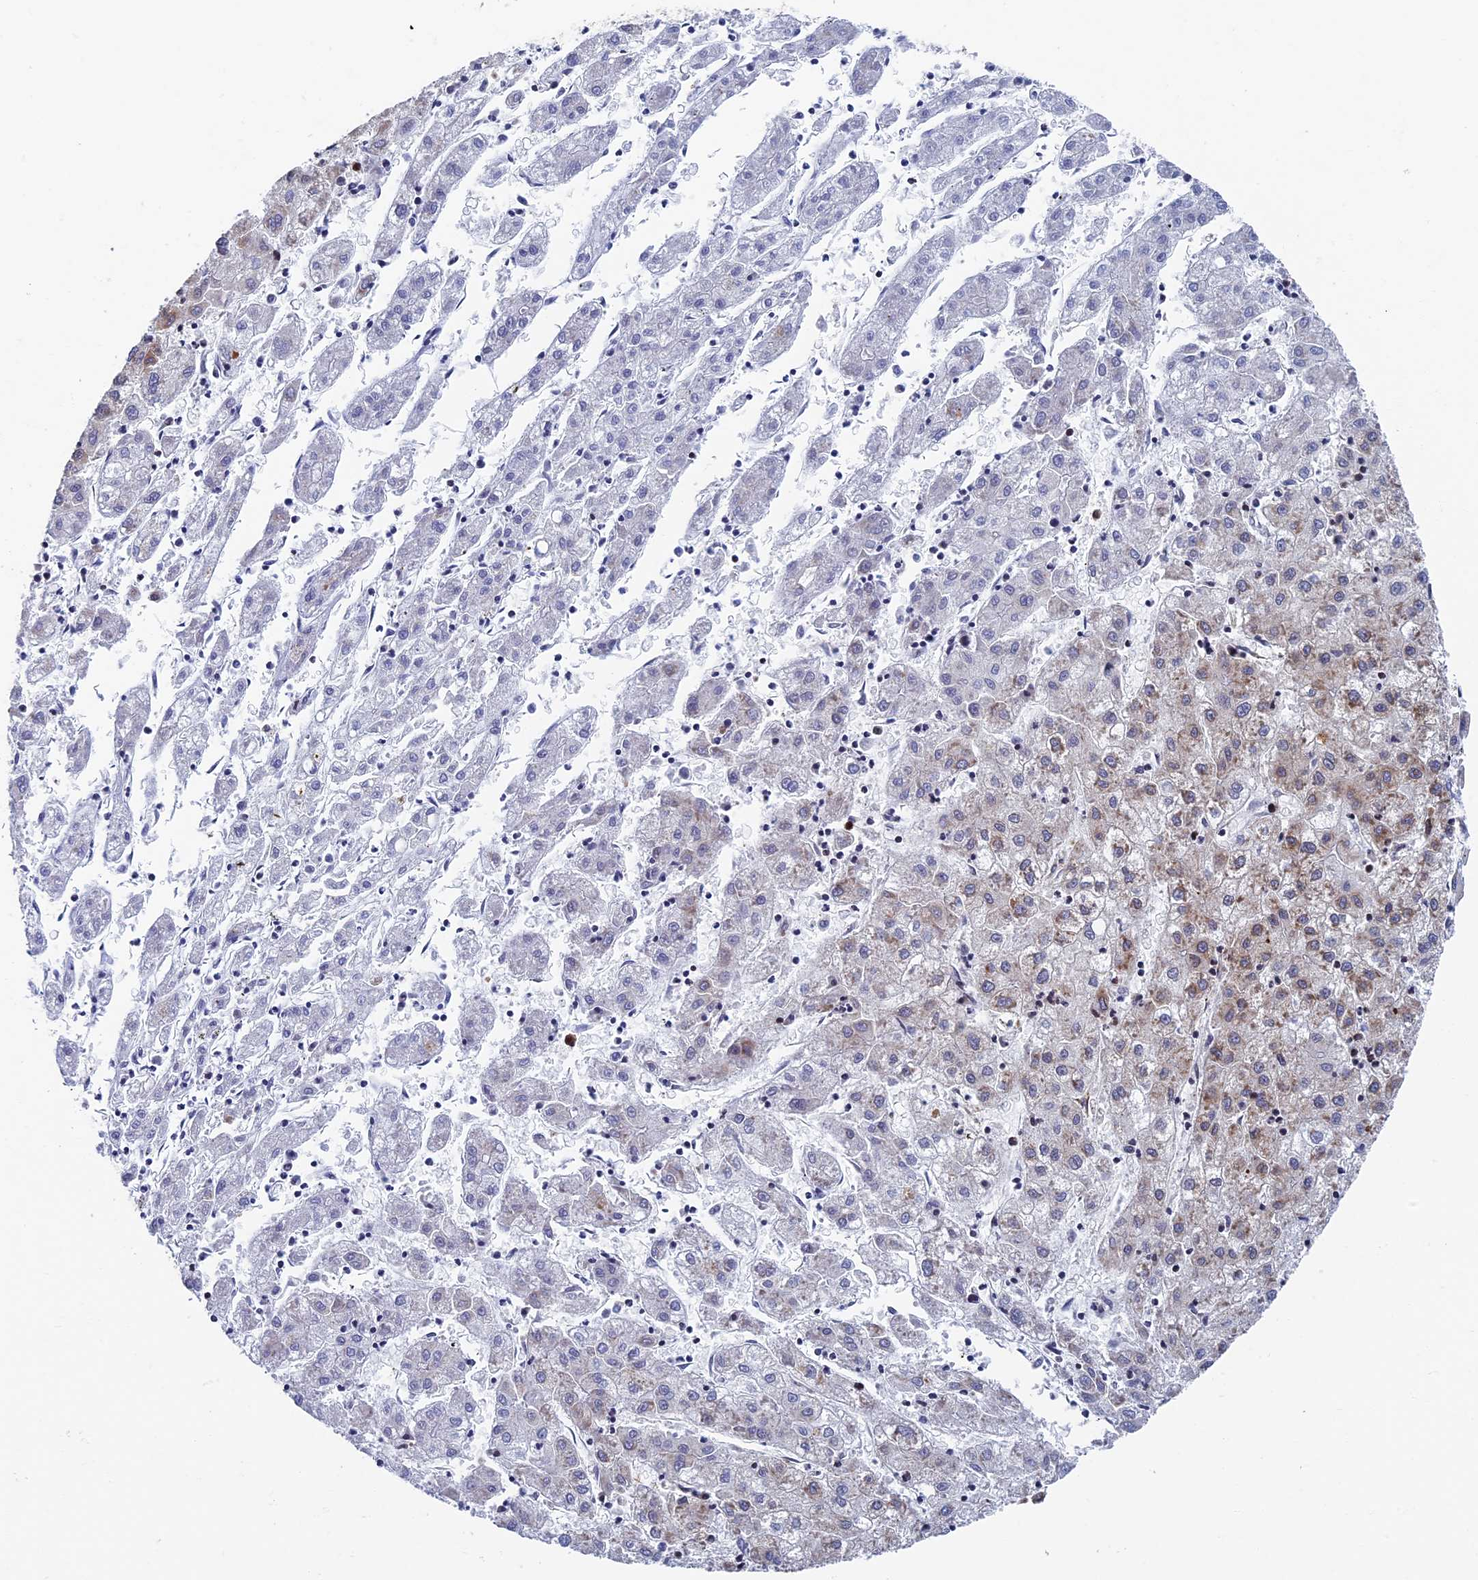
{"staining": {"intensity": "weak", "quantity": "<25%", "location": "cytoplasmic/membranous"}, "tissue": "liver cancer", "cell_type": "Tumor cells", "image_type": "cancer", "snomed": [{"axis": "morphology", "description": "Carcinoma, Hepatocellular, NOS"}, {"axis": "topography", "description": "Liver"}], "caption": "Tumor cells show no significant positivity in liver cancer.", "gene": "YBX1", "patient": {"sex": "male", "age": 72}}